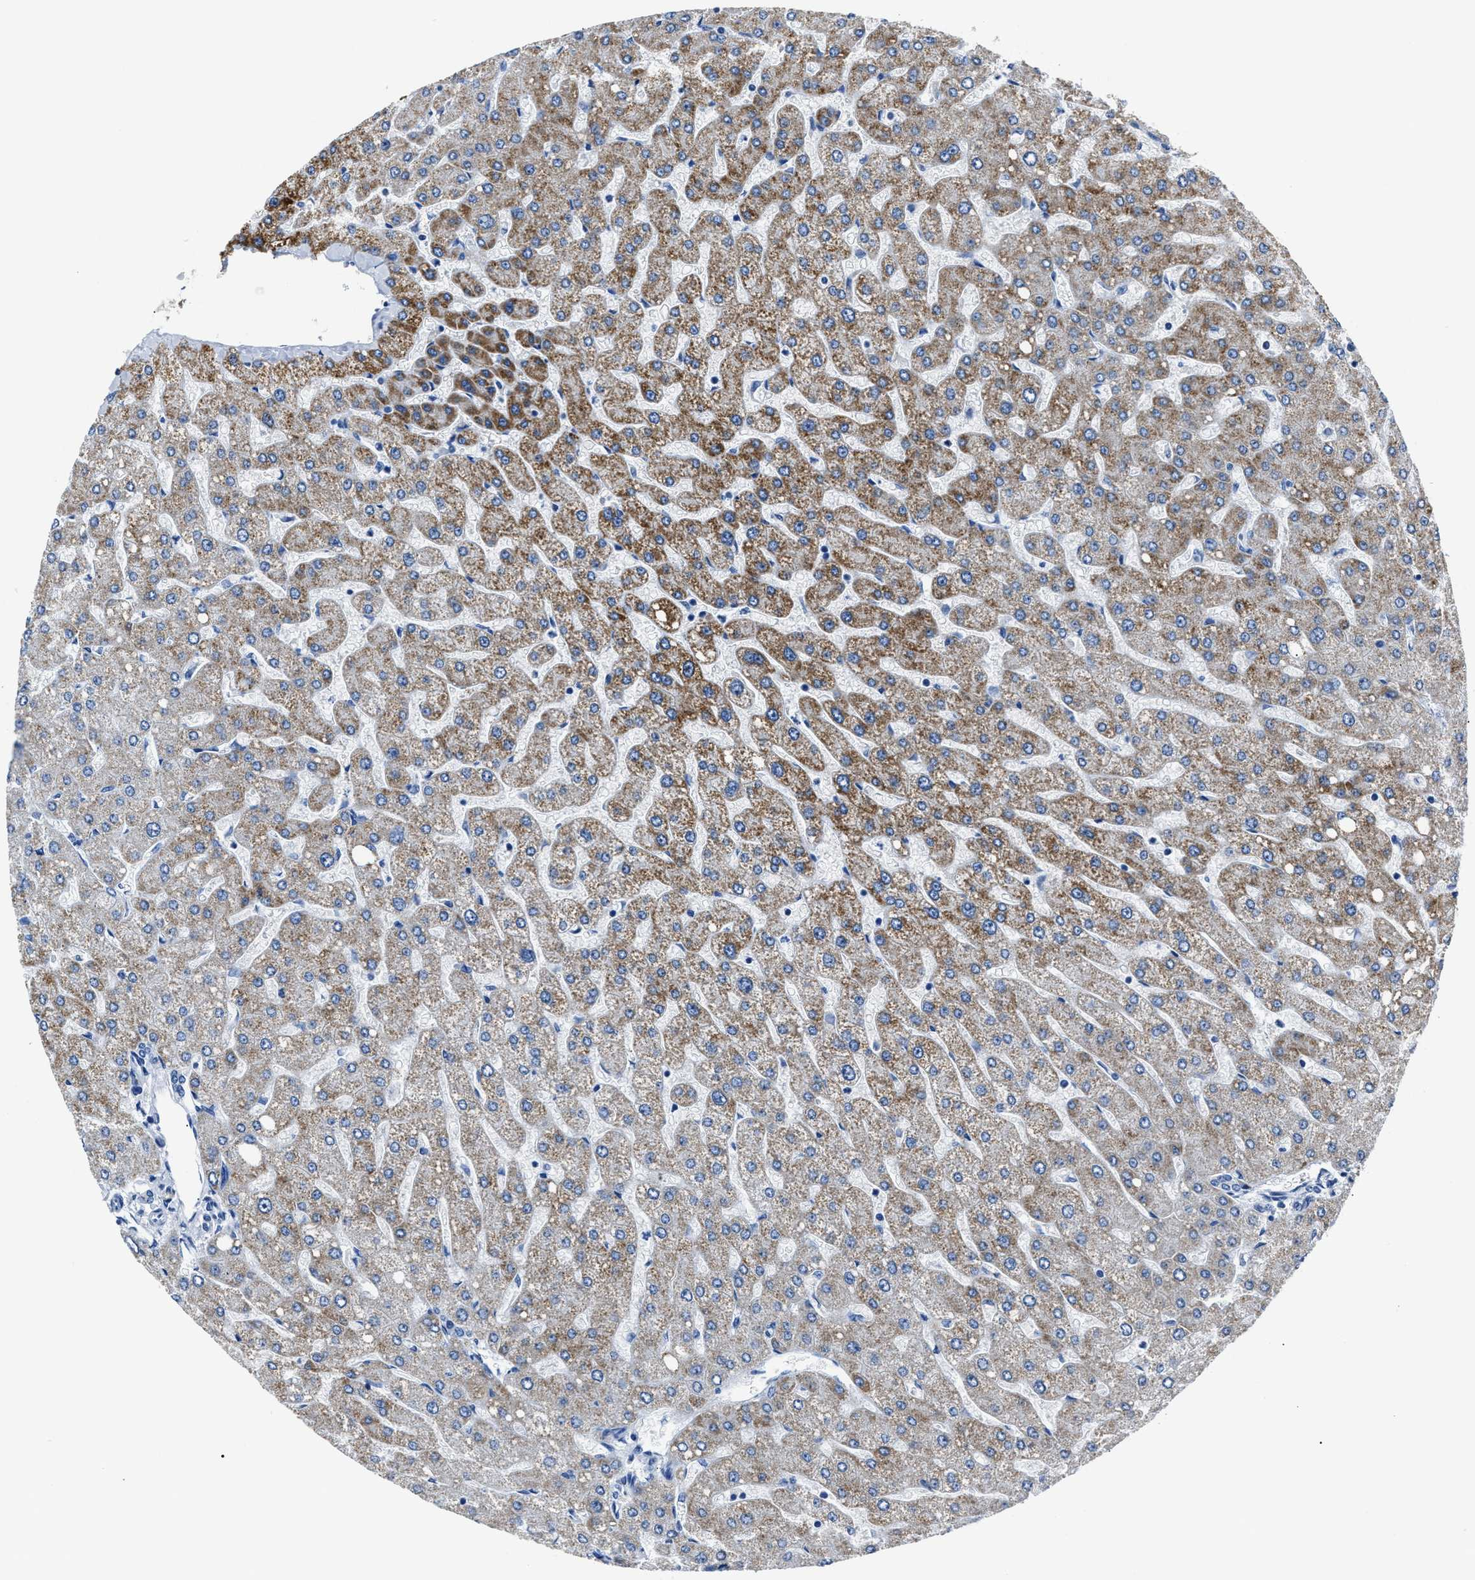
{"staining": {"intensity": "negative", "quantity": "none", "location": "none"}, "tissue": "liver", "cell_type": "Cholangiocytes", "image_type": "normal", "snomed": [{"axis": "morphology", "description": "Normal tissue, NOS"}, {"axis": "topography", "description": "Liver"}], "caption": "This is a micrograph of immunohistochemistry staining of normal liver, which shows no expression in cholangiocytes.", "gene": "AMACR", "patient": {"sex": "male", "age": 55}}